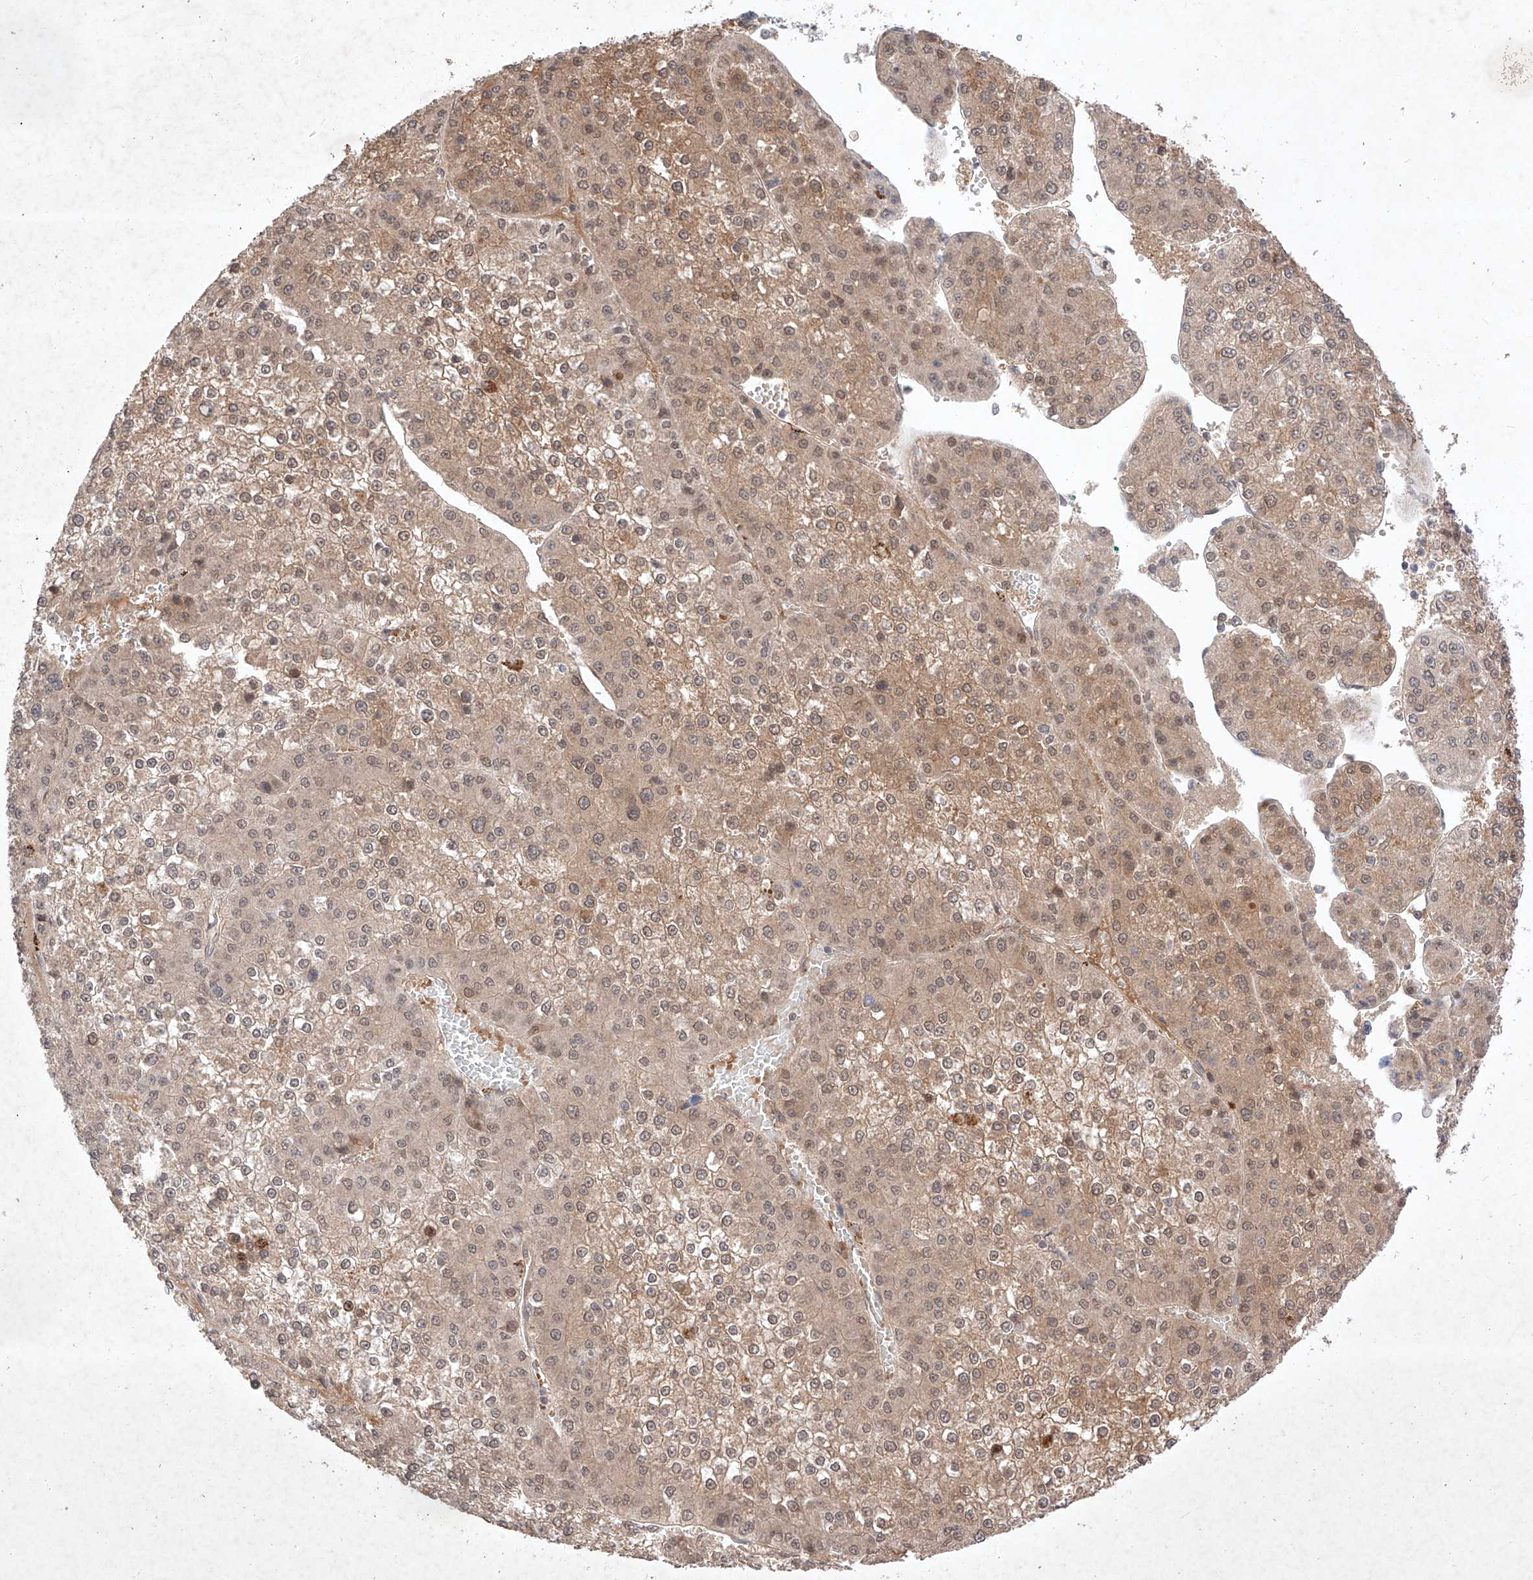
{"staining": {"intensity": "weak", "quantity": ">75%", "location": "cytoplasmic/membranous,nuclear"}, "tissue": "liver cancer", "cell_type": "Tumor cells", "image_type": "cancer", "snomed": [{"axis": "morphology", "description": "Carcinoma, Hepatocellular, NOS"}, {"axis": "topography", "description": "Liver"}], "caption": "This is an image of immunohistochemistry (IHC) staining of liver cancer, which shows weak positivity in the cytoplasmic/membranous and nuclear of tumor cells.", "gene": "ZNF124", "patient": {"sex": "female", "age": 73}}